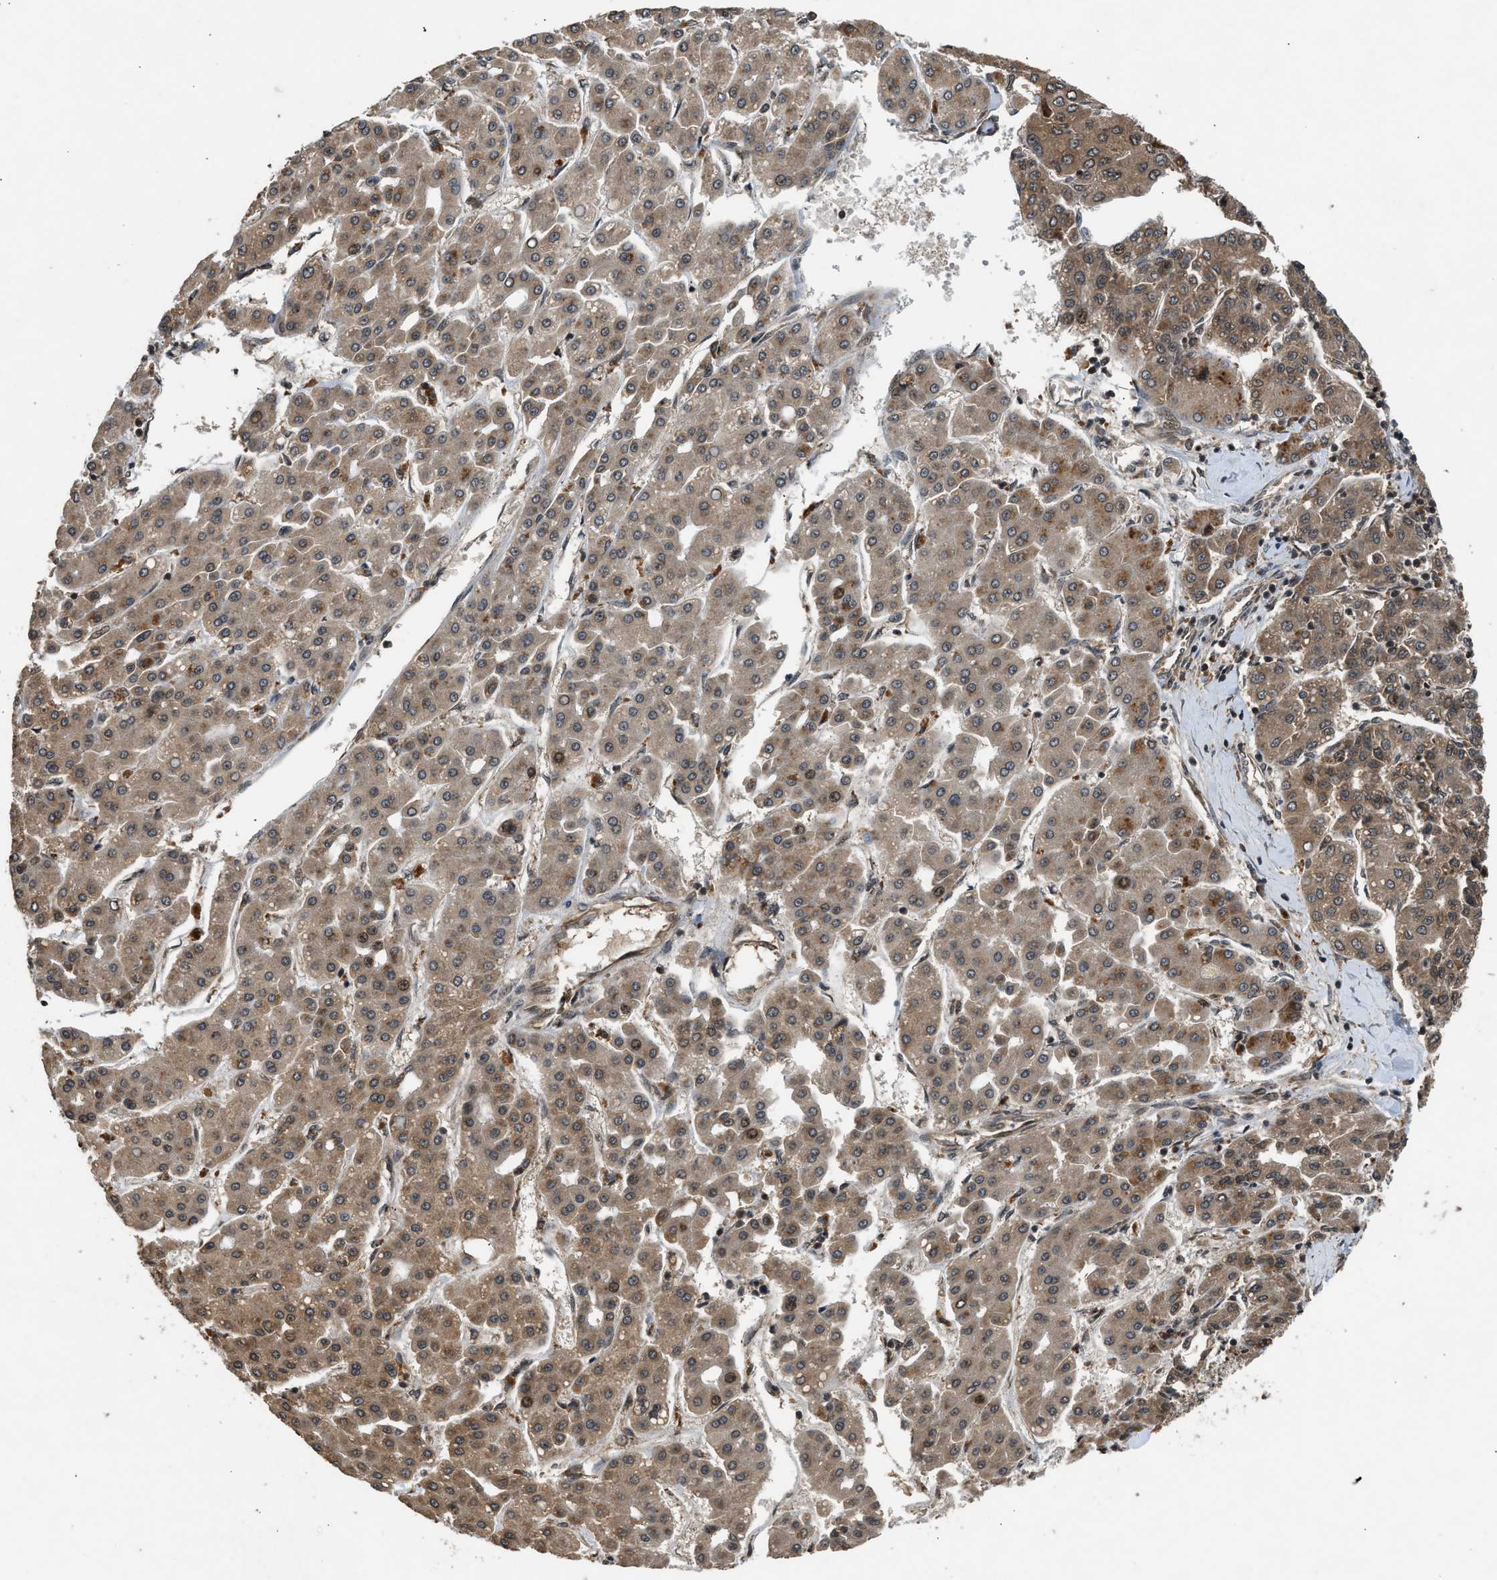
{"staining": {"intensity": "moderate", "quantity": ">75%", "location": "cytoplasmic/membranous"}, "tissue": "liver cancer", "cell_type": "Tumor cells", "image_type": "cancer", "snomed": [{"axis": "morphology", "description": "Carcinoma, Hepatocellular, NOS"}, {"axis": "topography", "description": "Liver"}], "caption": "High-power microscopy captured an immunohistochemistry micrograph of liver hepatocellular carcinoma, revealing moderate cytoplasmic/membranous staining in about >75% of tumor cells.", "gene": "TXNL1", "patient": {"sex": "male", "age": 65}}